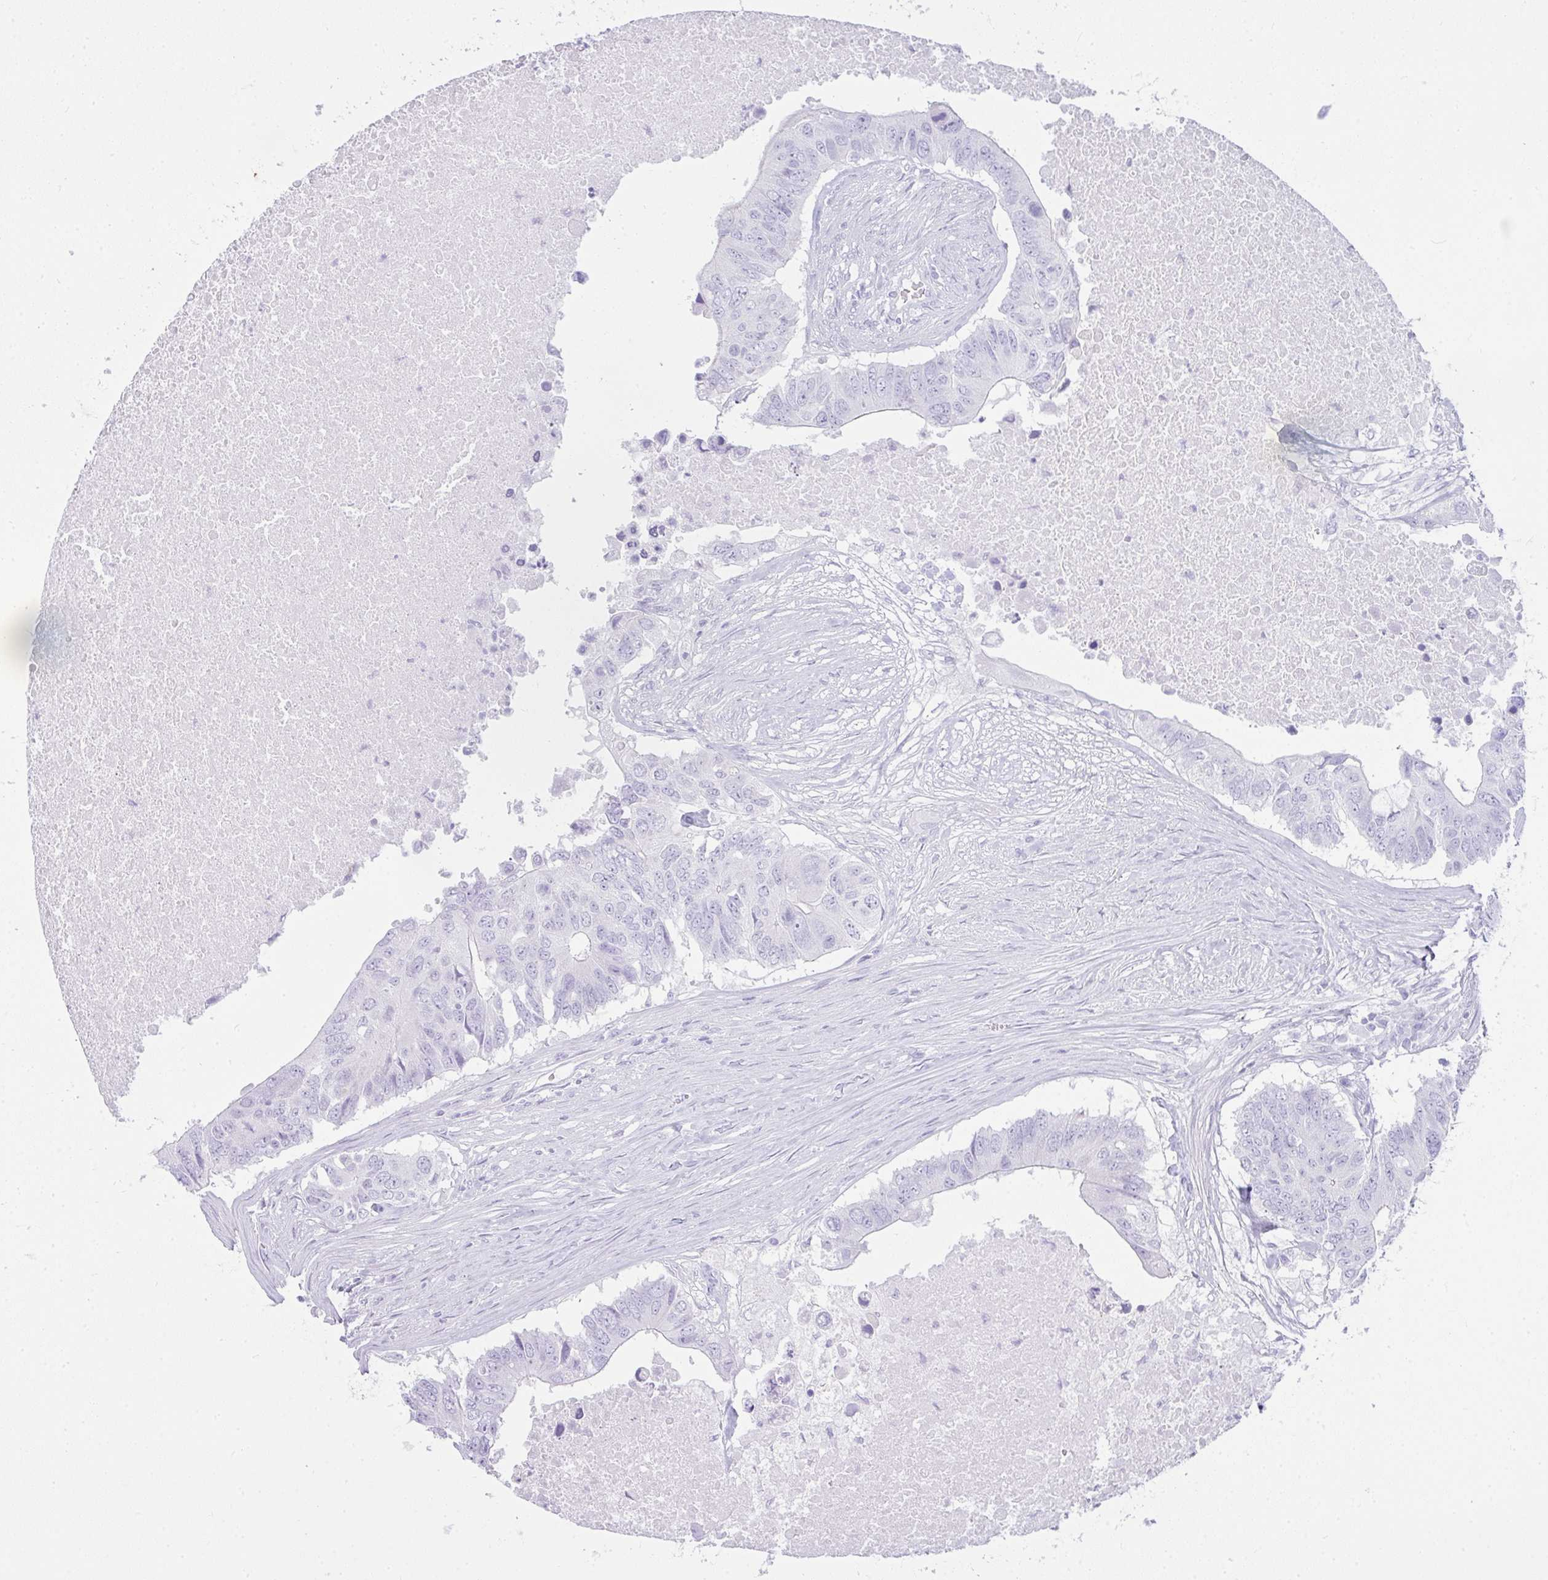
{"staining": {"intensity": "negative", "quantity": "none", "location": "none"}, "tissue": "colorectal cancer", "cell_type": "Tumor cells", "image_type": "cancer", "snomed": [{"axis": "morphology", "description": "Adenocarcinoma, NOS"}, {"axis": "topography", "description": "Colon"}], "caption": "The image displays no staining of tumor cells in colorectal cancer (adenocarcinoma).", "gene": "RASL10A", "patient": {"sex": "male", "age": 71}}